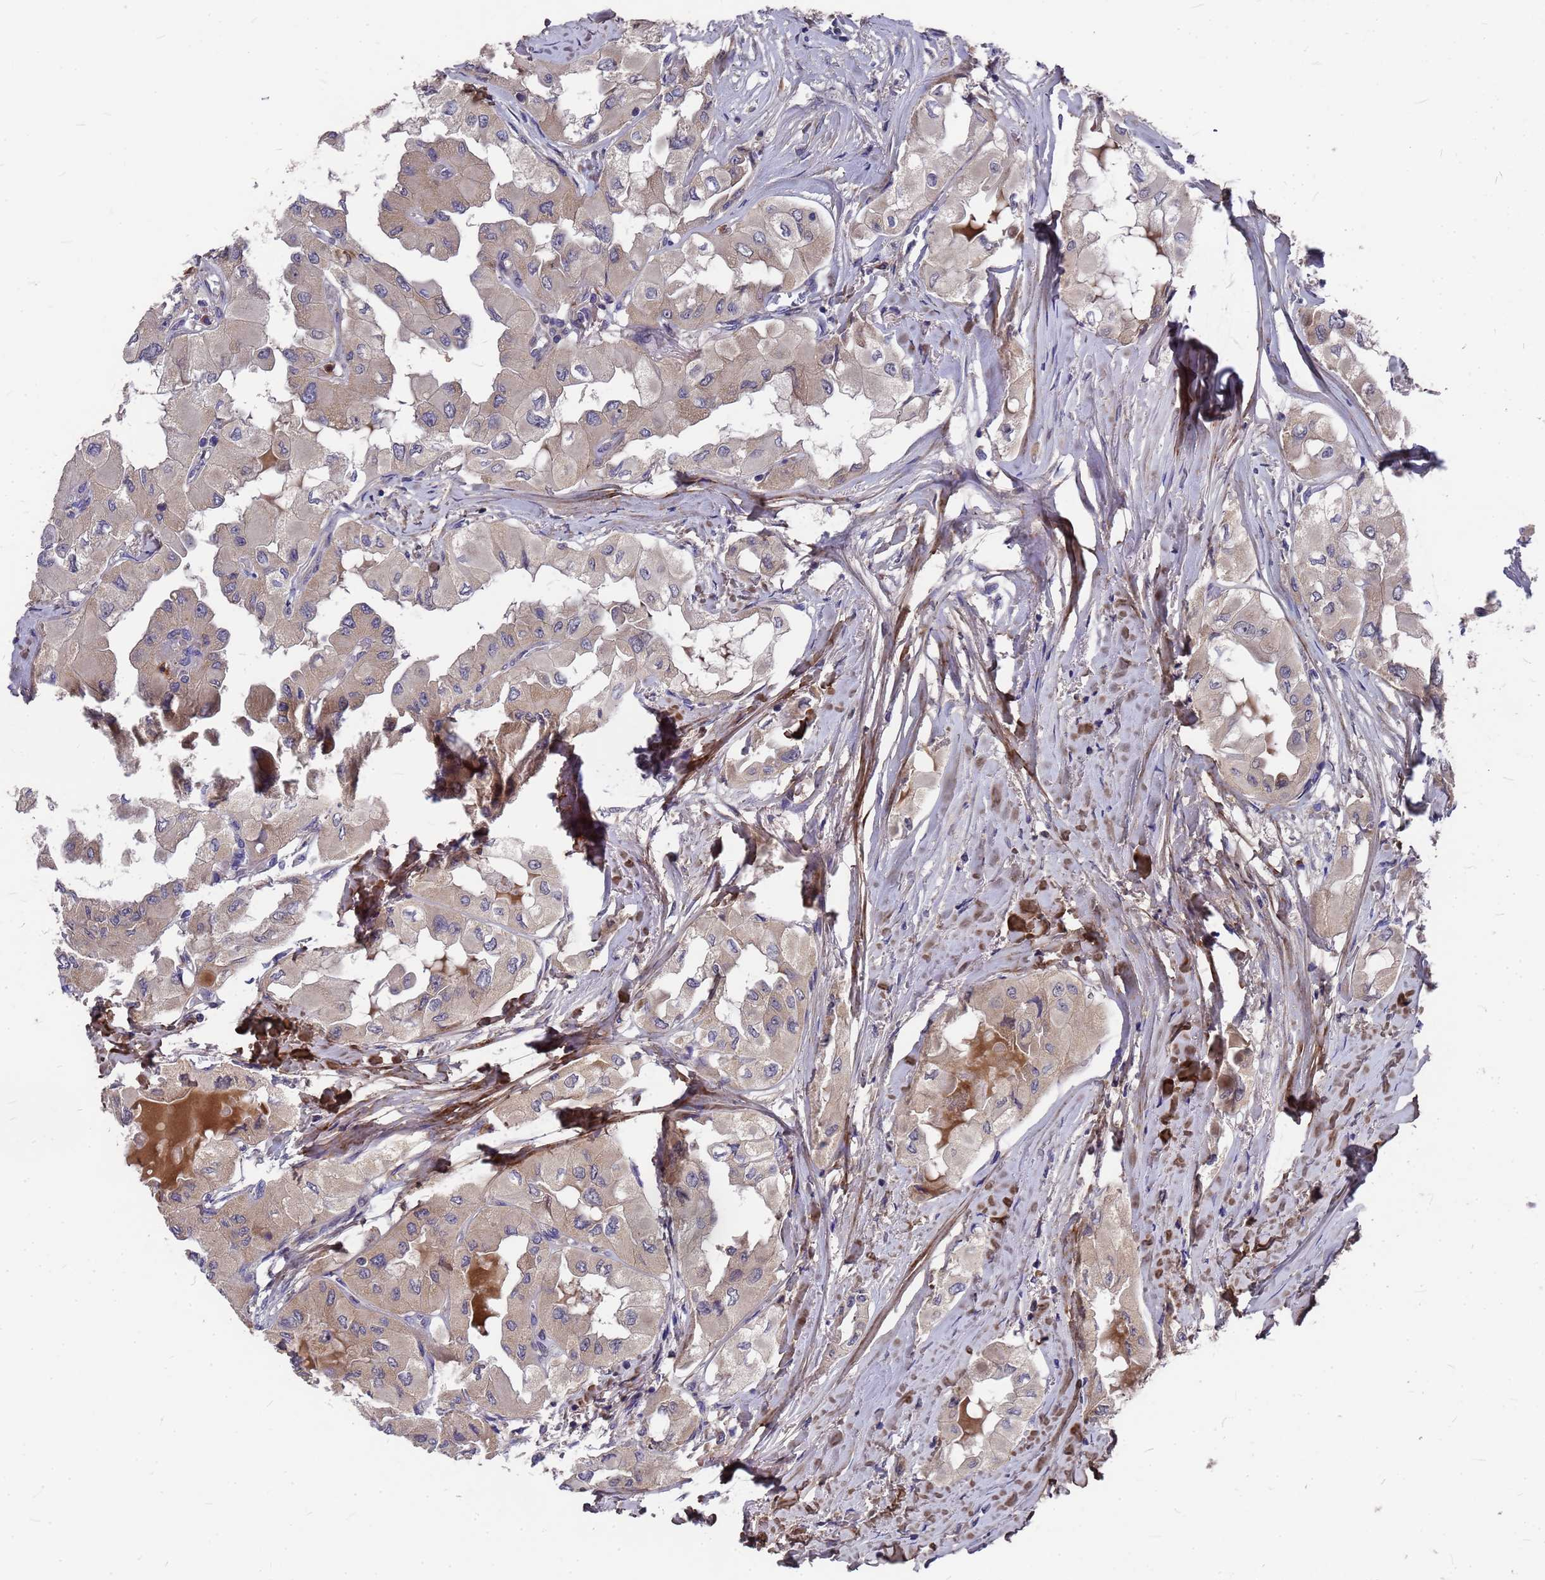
{"staining": {"intensity": "negative", "quantity": "none", "location": "none"}, "tissue": "thyroid cancer", "cell_type": "Tumor cells", "image_type": "cancer", "snomed": [{"axis": "morphology", "description": "Normal tissue, NOS"}, {"axis": "morphology", "description": "Papillary adenocarcinoma, NOS"}, {"axis": "topography", "description": "Thyroid gland"}], "caption": "The image demonstrates no staining of tumor cells in thyroid cancer.", "gene": "ZNF717", "patient": {"sex": "female", "age": 59}}